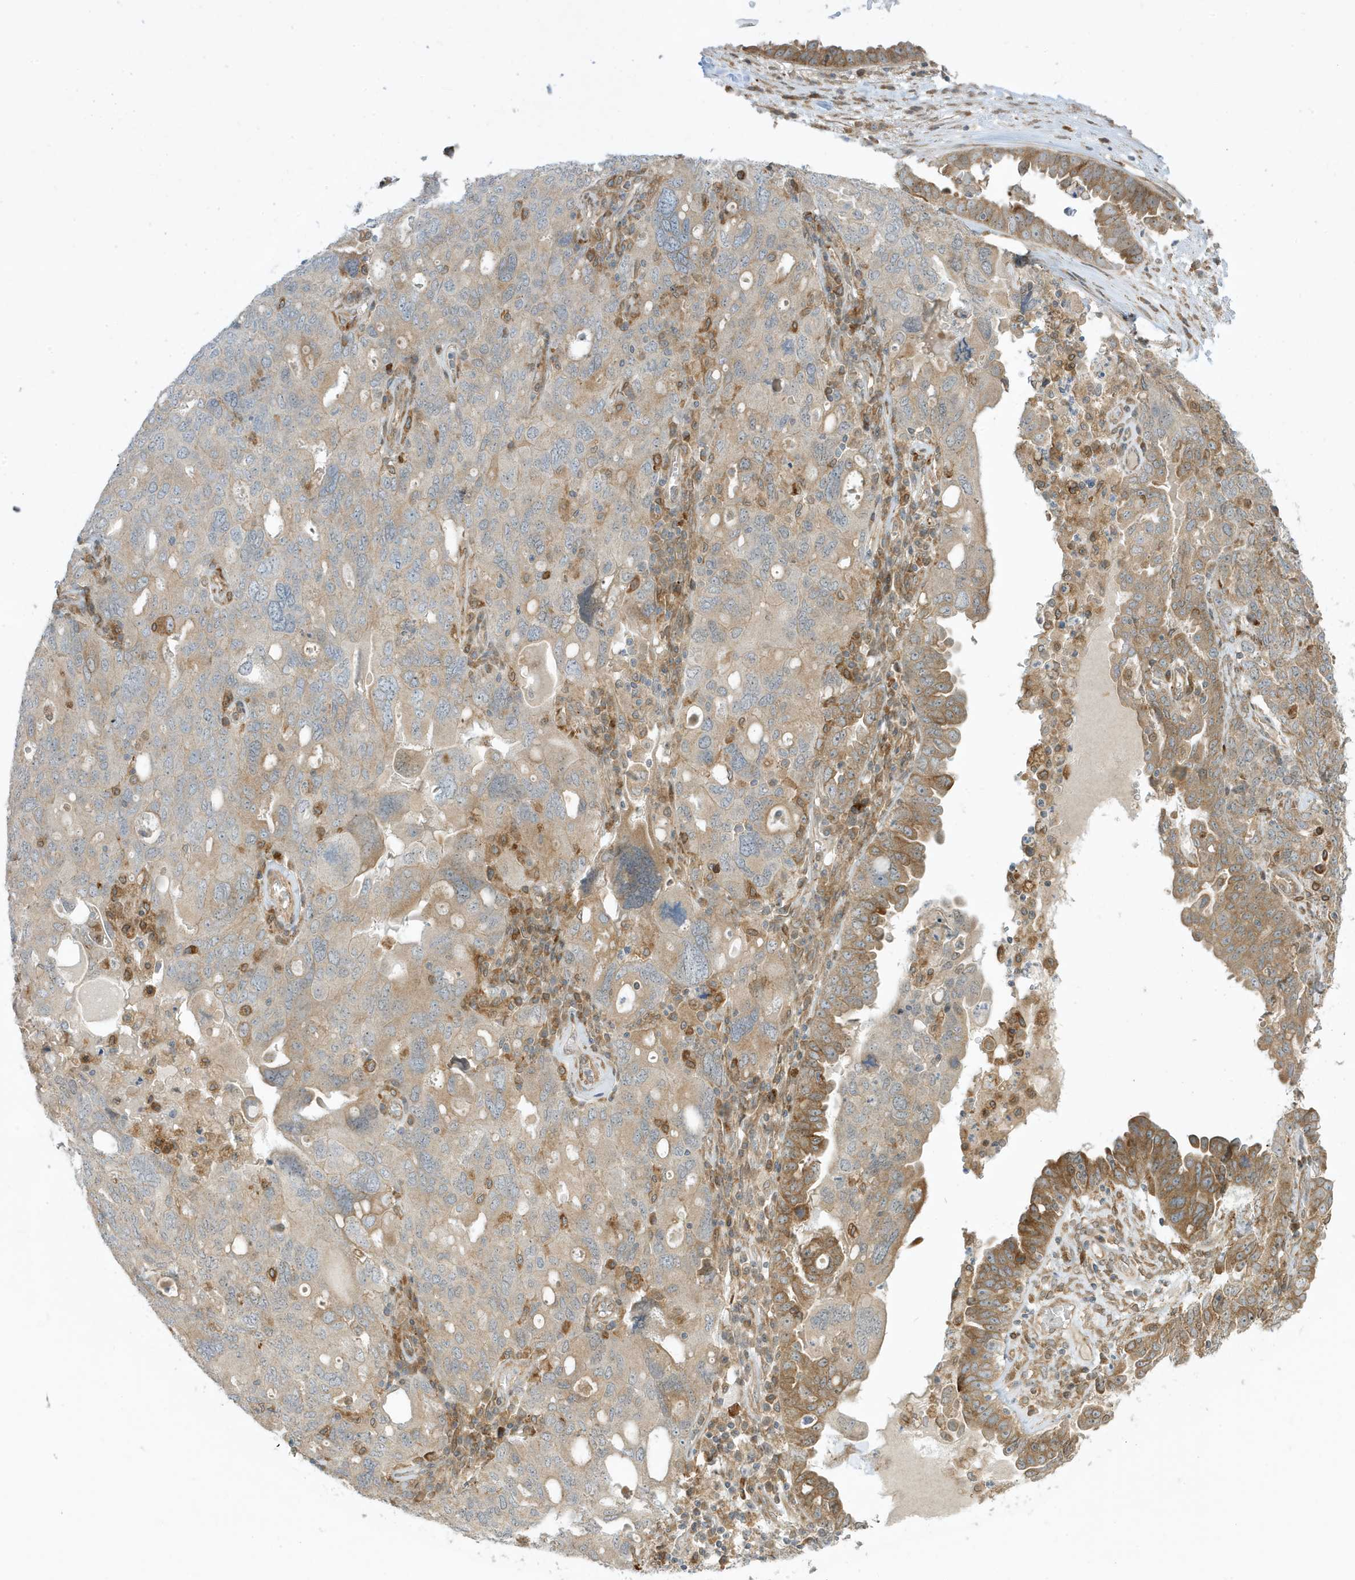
{"staining": {"intensity": "moderate", "quantity": ">75%", "location": "cytoplasmic/membranous"}, "tissue": "ovarian cancer", "cell_type": "Tumor cells", "image_type": "cancer", "snomed": [{"axis": "morphology", "description": "Carcinoma, endometroid"}, {"axis": "topography", "description": "Ovary"}], "caption": "Brown immunohistochemical staining in endometroid carcinoma (ovarian) exhibits moderate cytoplasmic/membranous expression in about >75% of tumor cells. (DAB IHC, brown staining for protein, blue staining for nuclei).", "gene": "SCARF2", "patient": {"sex": "female", "age": 62}}